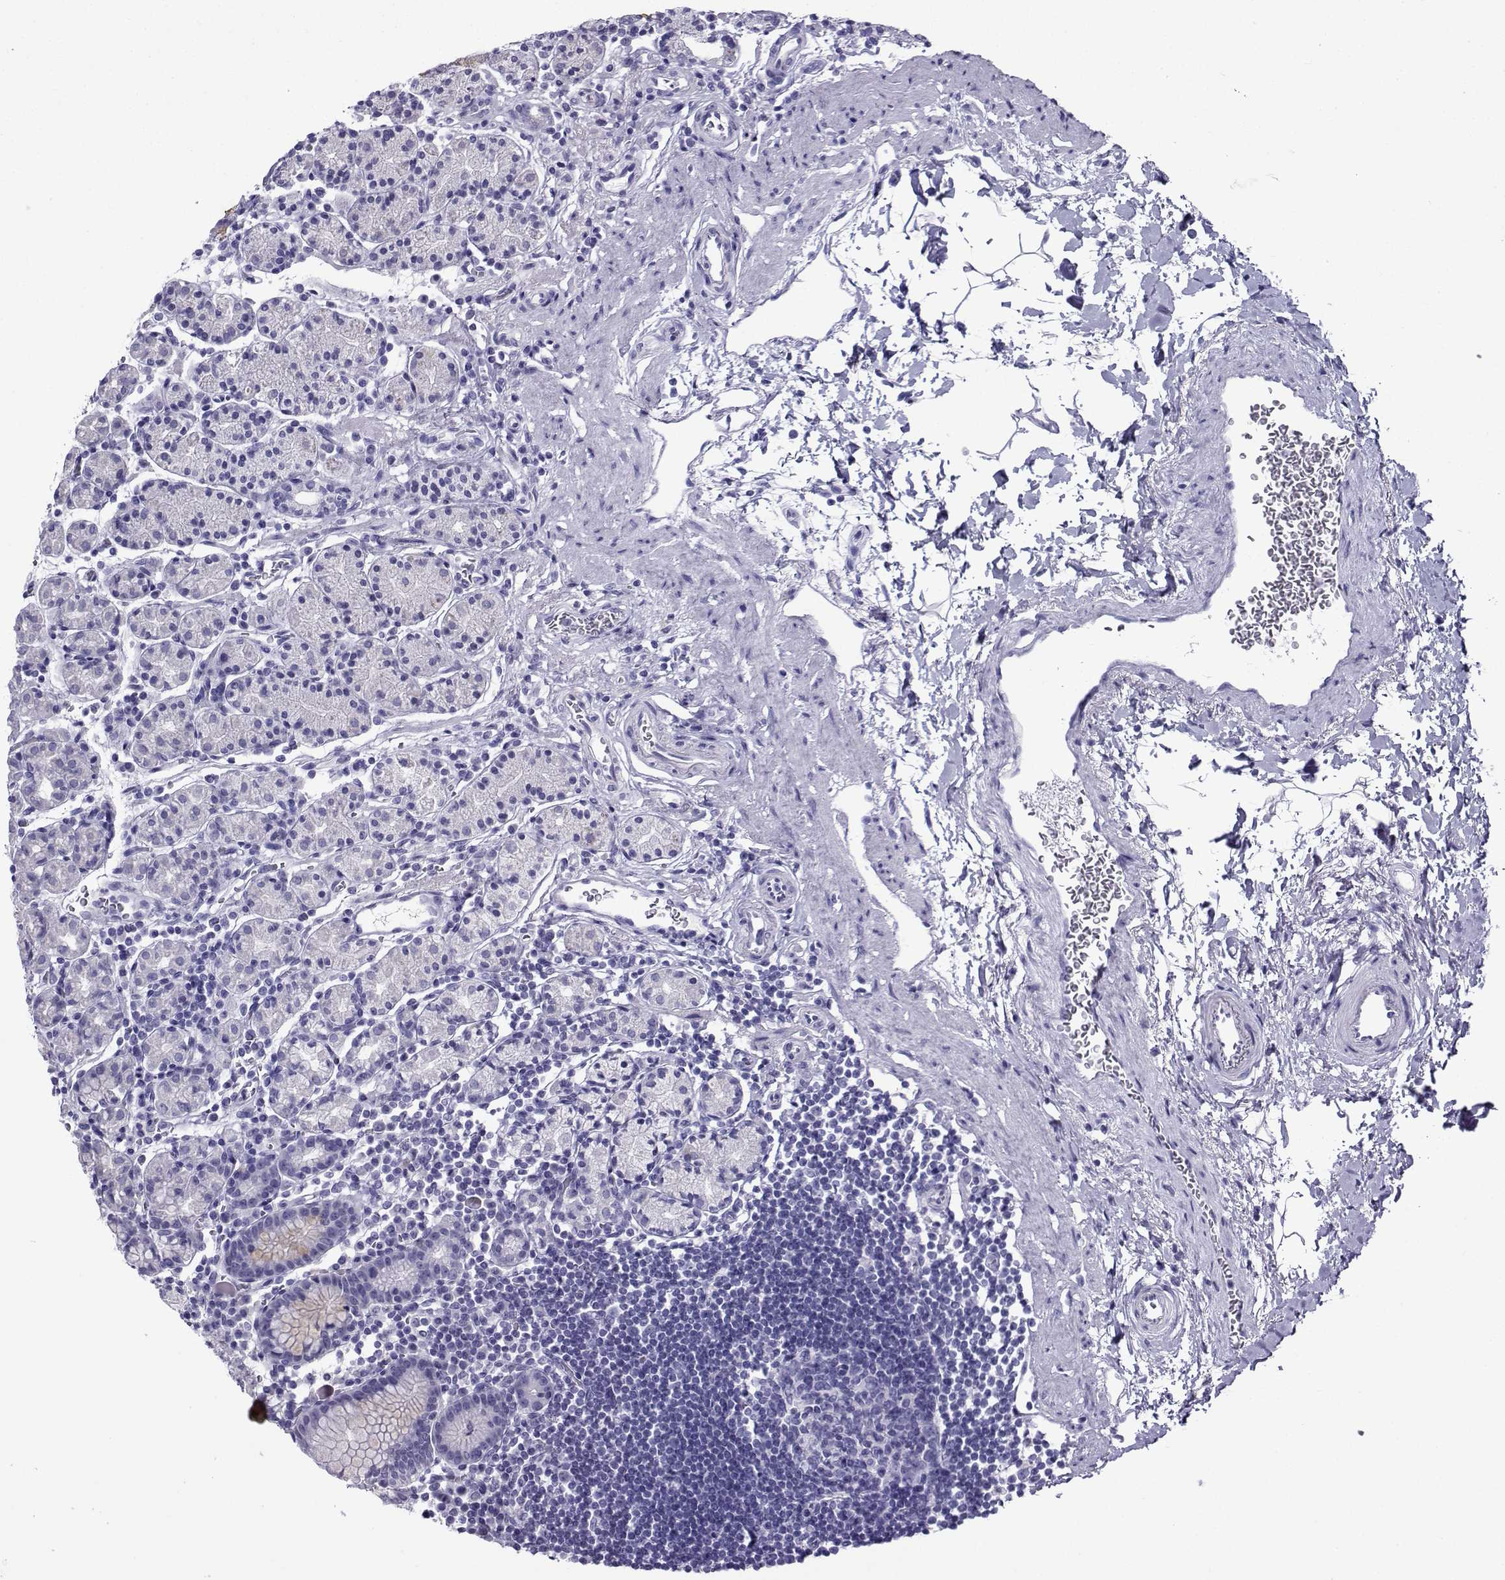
{"staining": {"intensity": "negative", "quantity": "none", "location": "none"}, "tissue": "stomach", "cell_type": "Glandular cells", "image_type": "normal", "snomed": [{"axis": "morphology", "description": "Normal tissue, NOS"}, {"axis": "topography", "description": "Stomach, upper"}, {"axis": "topography", "description": "Stomach"}], "caption": "The micrograph exhibits no significant expression in glandular cells of stomach.", "gene": "CRYBB1", "patient": {"sex": "male", "age": 62}}